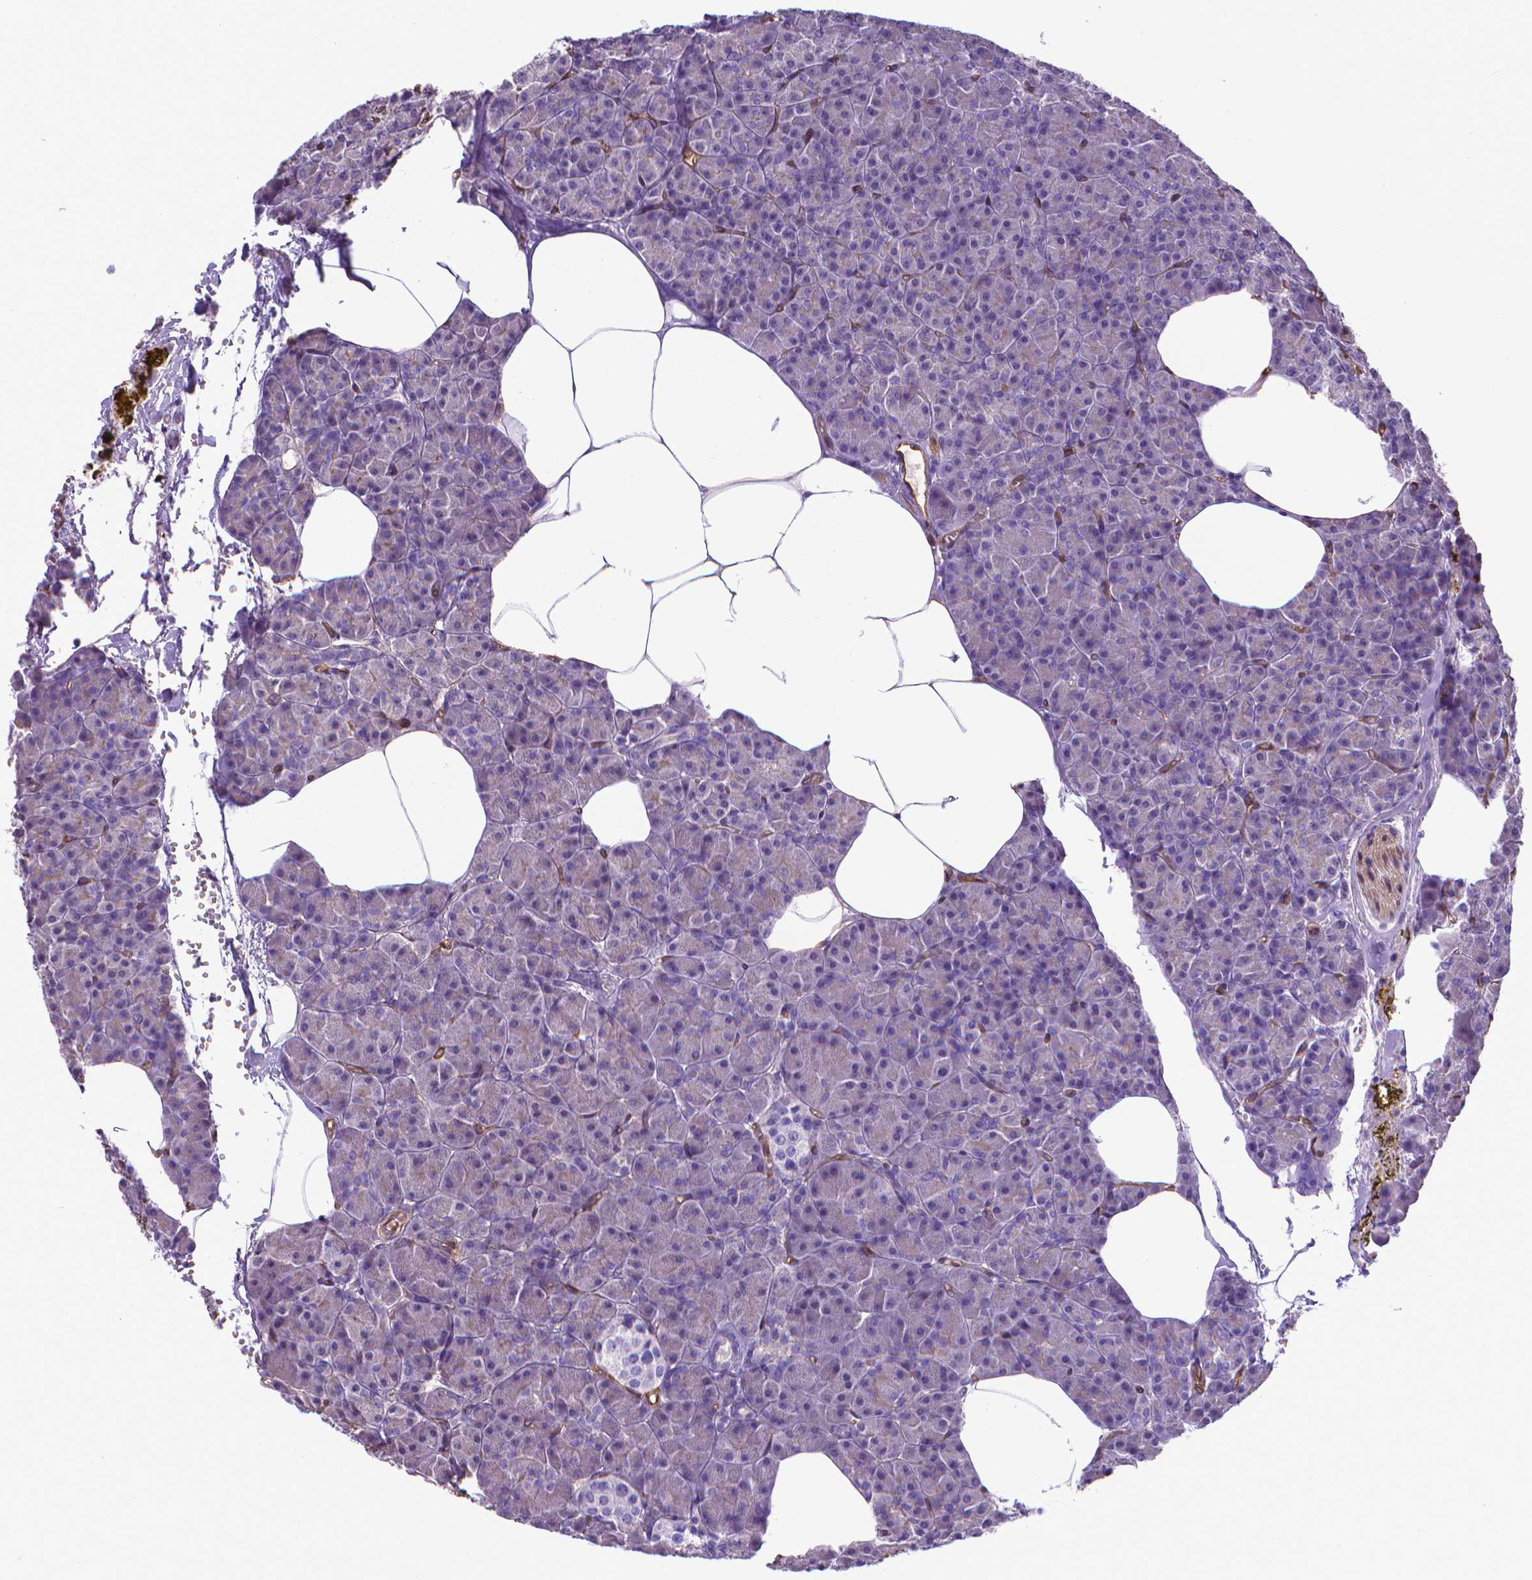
{"staining": {"intensity": "negative", "quantity": "none", "location": "none"}, "tissue": "pancreas", "cell_type": "Exocrine glandular cells", "image_type": "normal", "snomed": [{"axis": "morphology", "description": "Normal tissue, NOS"}, {"axis": "topography", "description": "Pancreas"}], "caption": "High power microscopy photomicrograph of an IHC histopathology image of unremarkable pancreas, revealing no significant expression in exocrine glandular cells.", "gene": "CLIC4", "patient": {"sex": "female", "age": 45}}